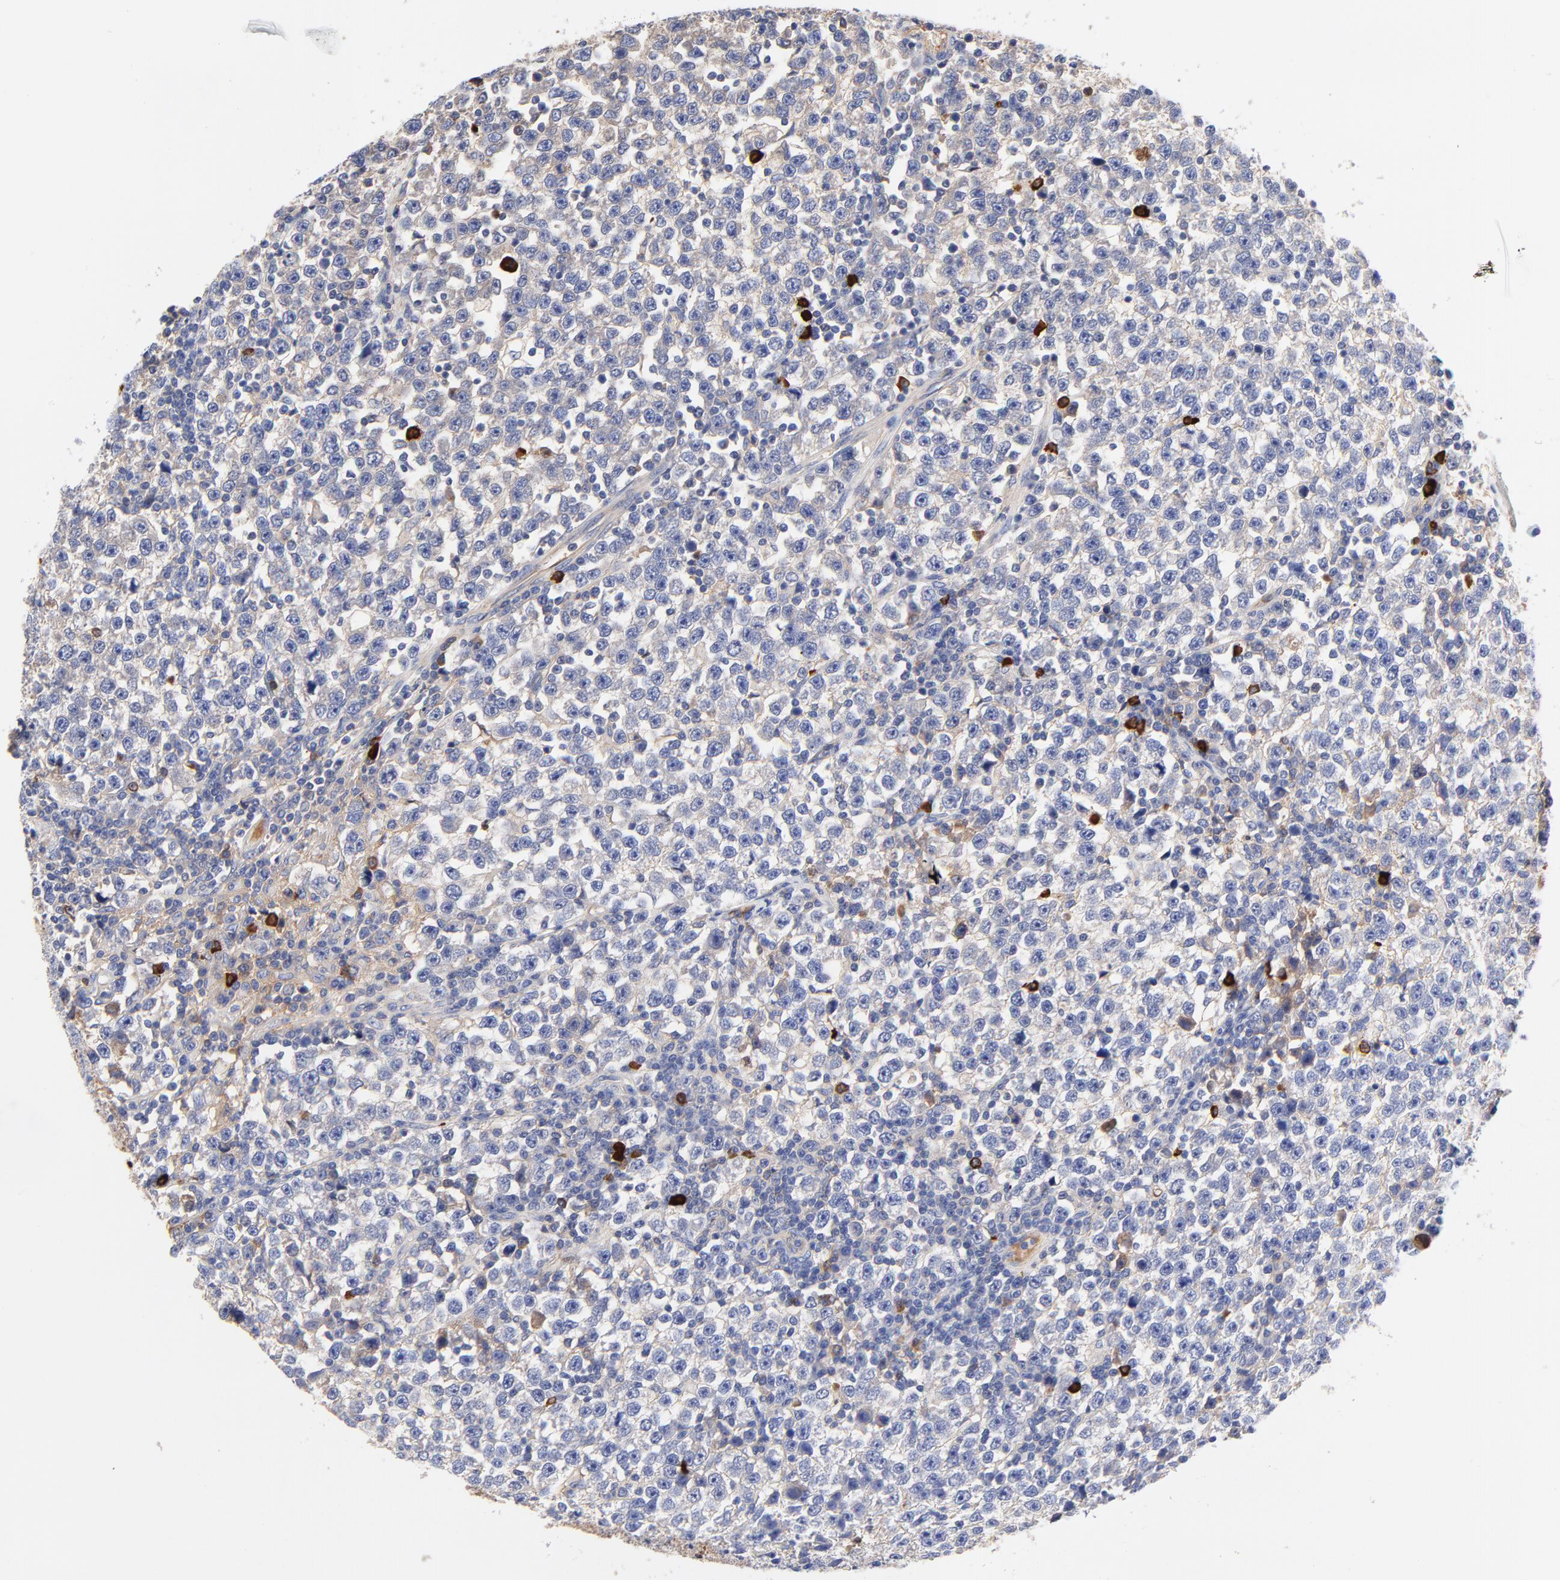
{"staining": {"intensity": "weak", "quantity": "25%-75%", "location": "cytoplasmic/membranous"}, "tissue": "testis cancer", "cell_type": "Tumor cells", "image_type": "cancer", "snomed": [{"axis": "morphology", "description": "Seminoma, NOS"}, {"axis": "topography", "description": "Testis"}], "caption": "The micrograph shows staining of seminoma (testis), revealing weak cytoplasmic/membranous protein expression (brown color) within tumor cells.", "gene": "IGLV3-10", "patient": {"sex": "male", "age": 43}}